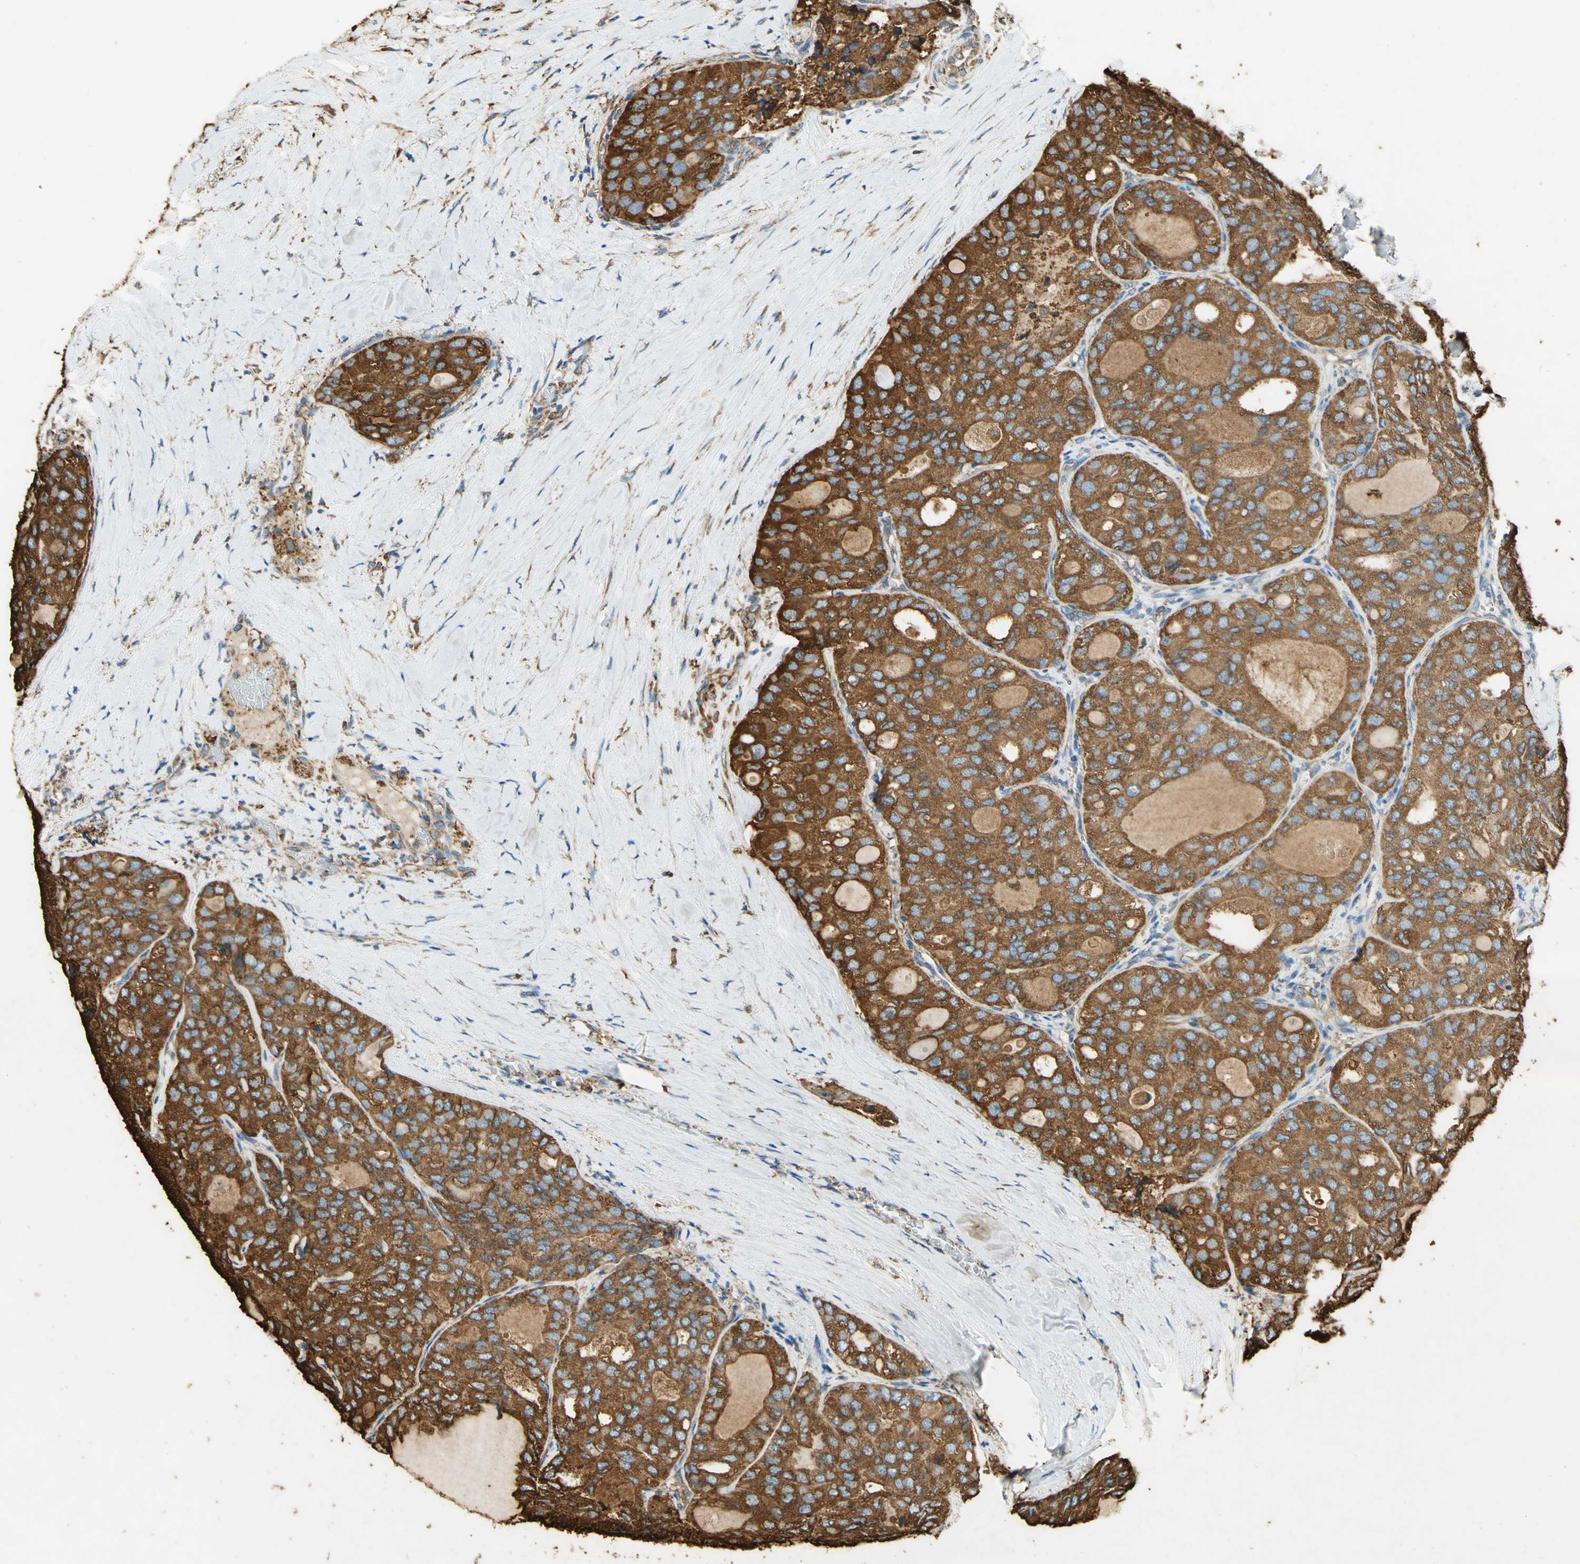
{"staining": {"intensity": "strong", "quantity": ">75%", "location": "cytoplasmic/membranous"}, "tissue": "thyroid cancer", "cell_type": "Tumor cells", "image_type": "cancer", "snomed": [{"axis": "morphology", "description": "Follicular adenoma carcinoma, NOS"}, {"axis": "topography", "description": "Thyroid gland"}], "caption": "Thyroid follicular adenoma carcinoma tissue reveals strong cytoplasmic/membranous positivity in about >75% of tumor cells", "gene": "HSP90B1", "patient": {"sex": "male", "age": 75}}